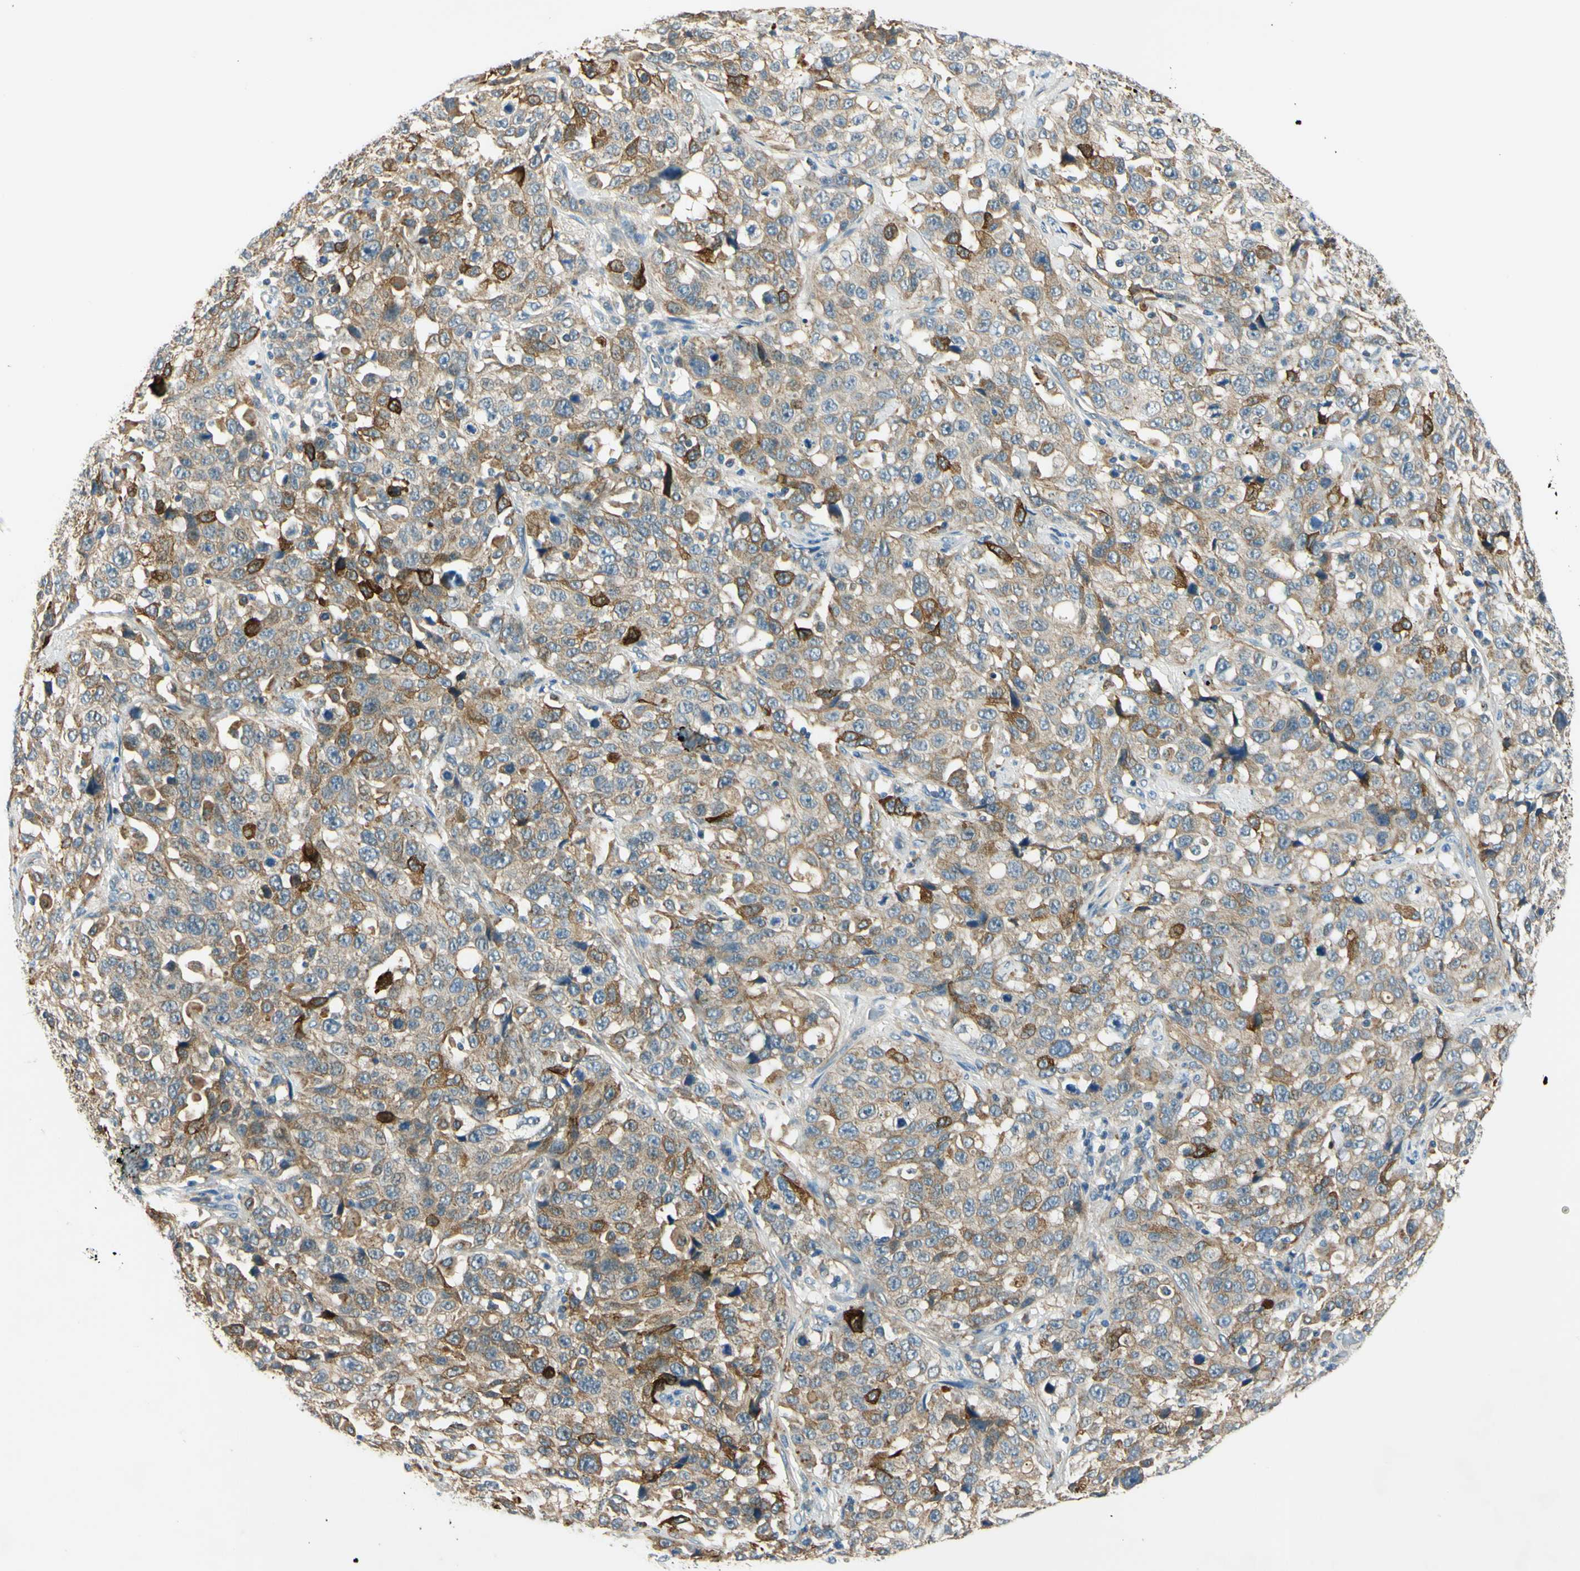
{"staining": {"intensity": "moderate", "quantity": "<25%", "location": "cytoplasmic/membranous"}, "tissue": "stomach cancer", "cell_type": "Tumor cells", "image_type": "cancer", "snomed": [{"axis": "morphology", "description": "Normal tissue, NOS"}, {"axis": "morphology", "description": "Adenocarcinoma, NOS"}, {"axis": "topography", "description": "Stomach"}], "caption": "Protein staining of stomach adenocarcinoma tissue demonstrates moderate cytoplasmic/membranous staining in approximately <25% of tumor cells.", "gene": "LAMA3", "patient": {"sex": "male", "age": 48}}